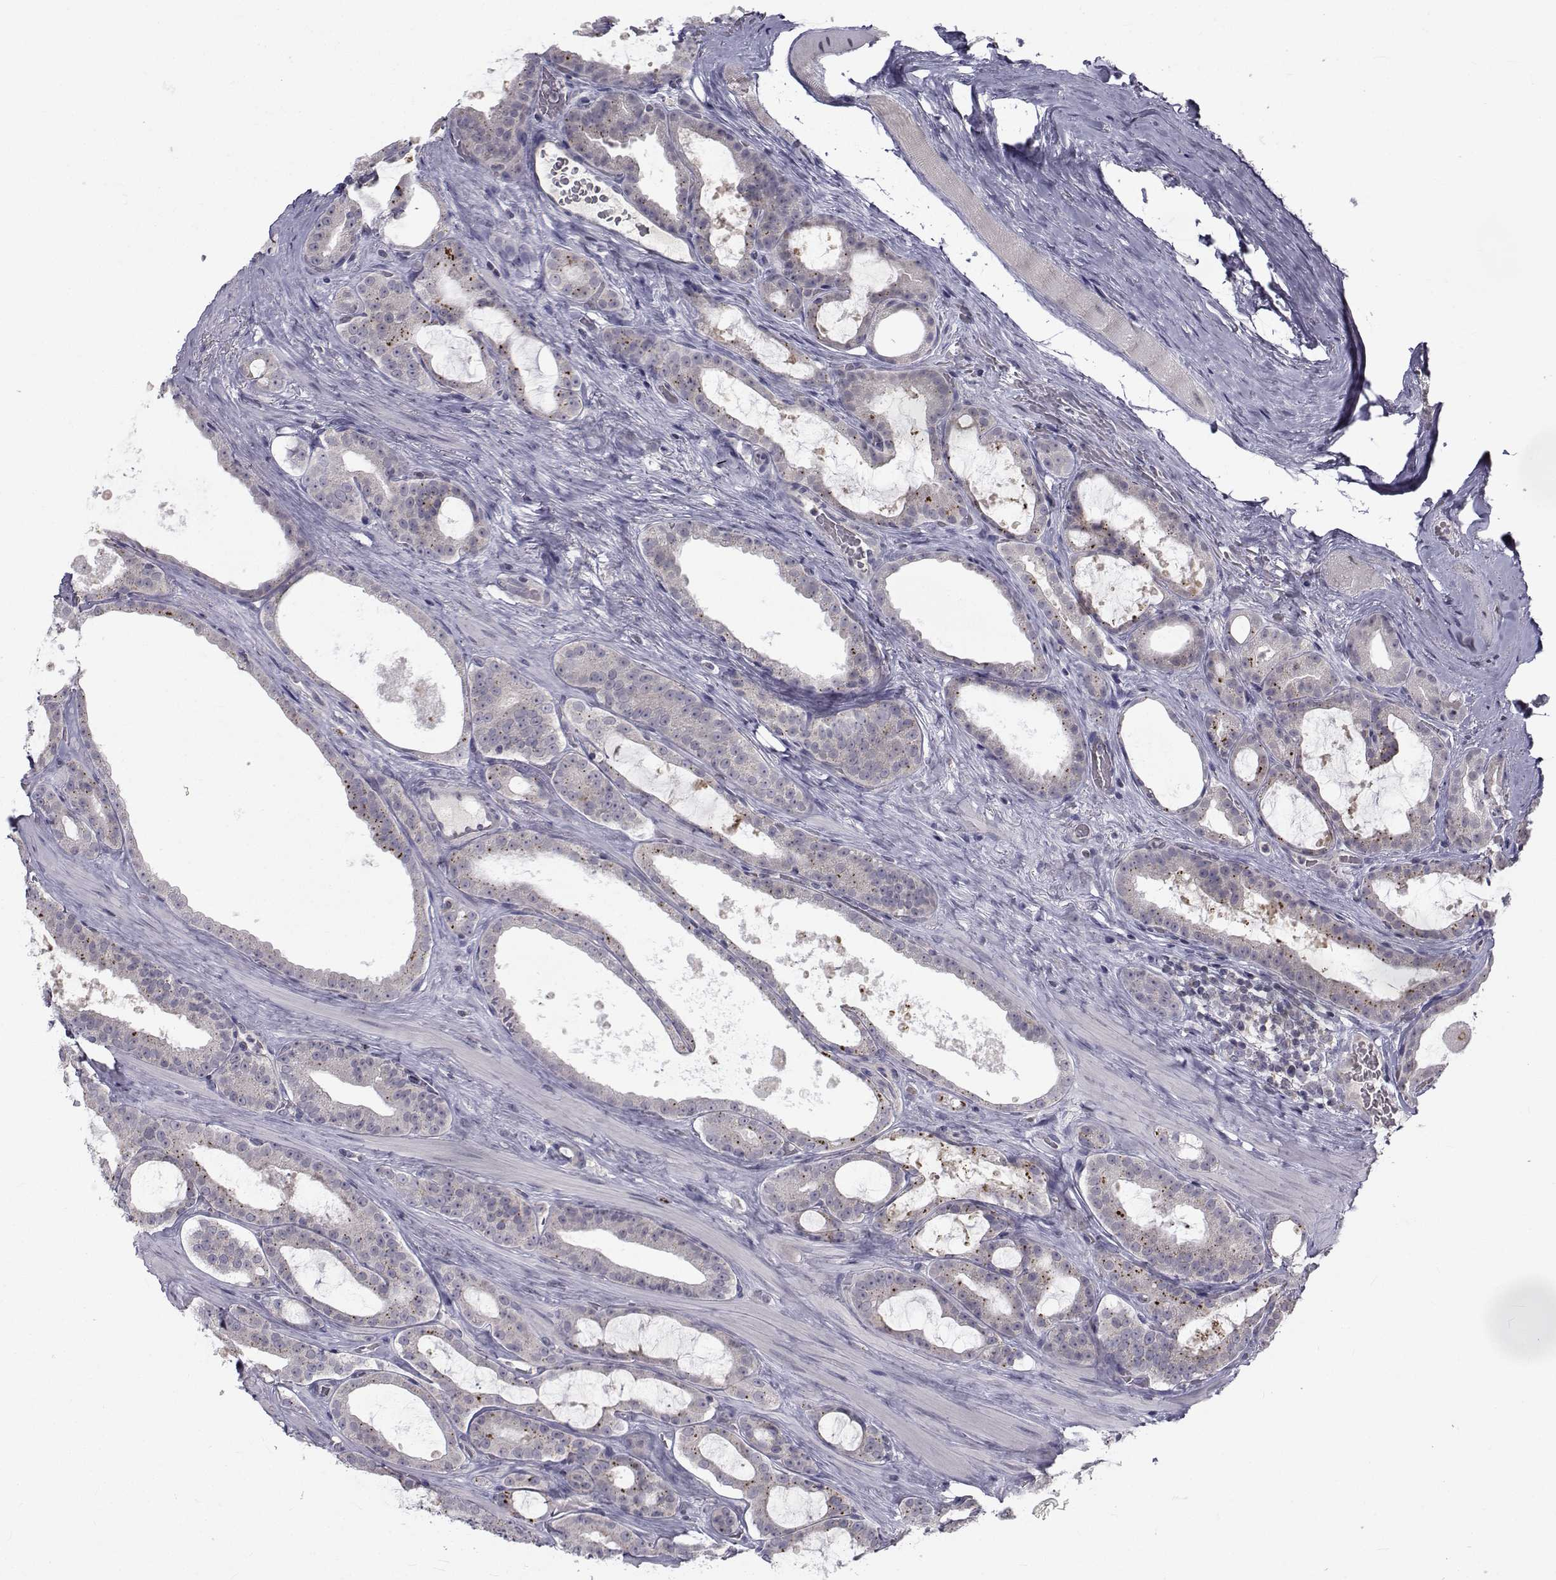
{"staining": {"intensity": "moderate", "quantity": "<25%", "location": "cytoplasmic/membranous"}, "tissue": "prostate cancer", "cell_type": "Tumor cells", "image_type": "cancer", "snomed": [{"axis": "morphology", "description": "Adenocarcinoma, NOS"}, {"axis": "topography", "description": "Prostate"}], "caption": "Immunohistochemistry (IHC) photomicrograph of human adenocarcinoma (prostate) stained for a protein (brown), which exhibits low levels of moderate cytoplasmic/membranous staining in approximately <25% of tumor cells.", "gene": "ANGPT1", "patient": {"sex": "male", "age": 67}}